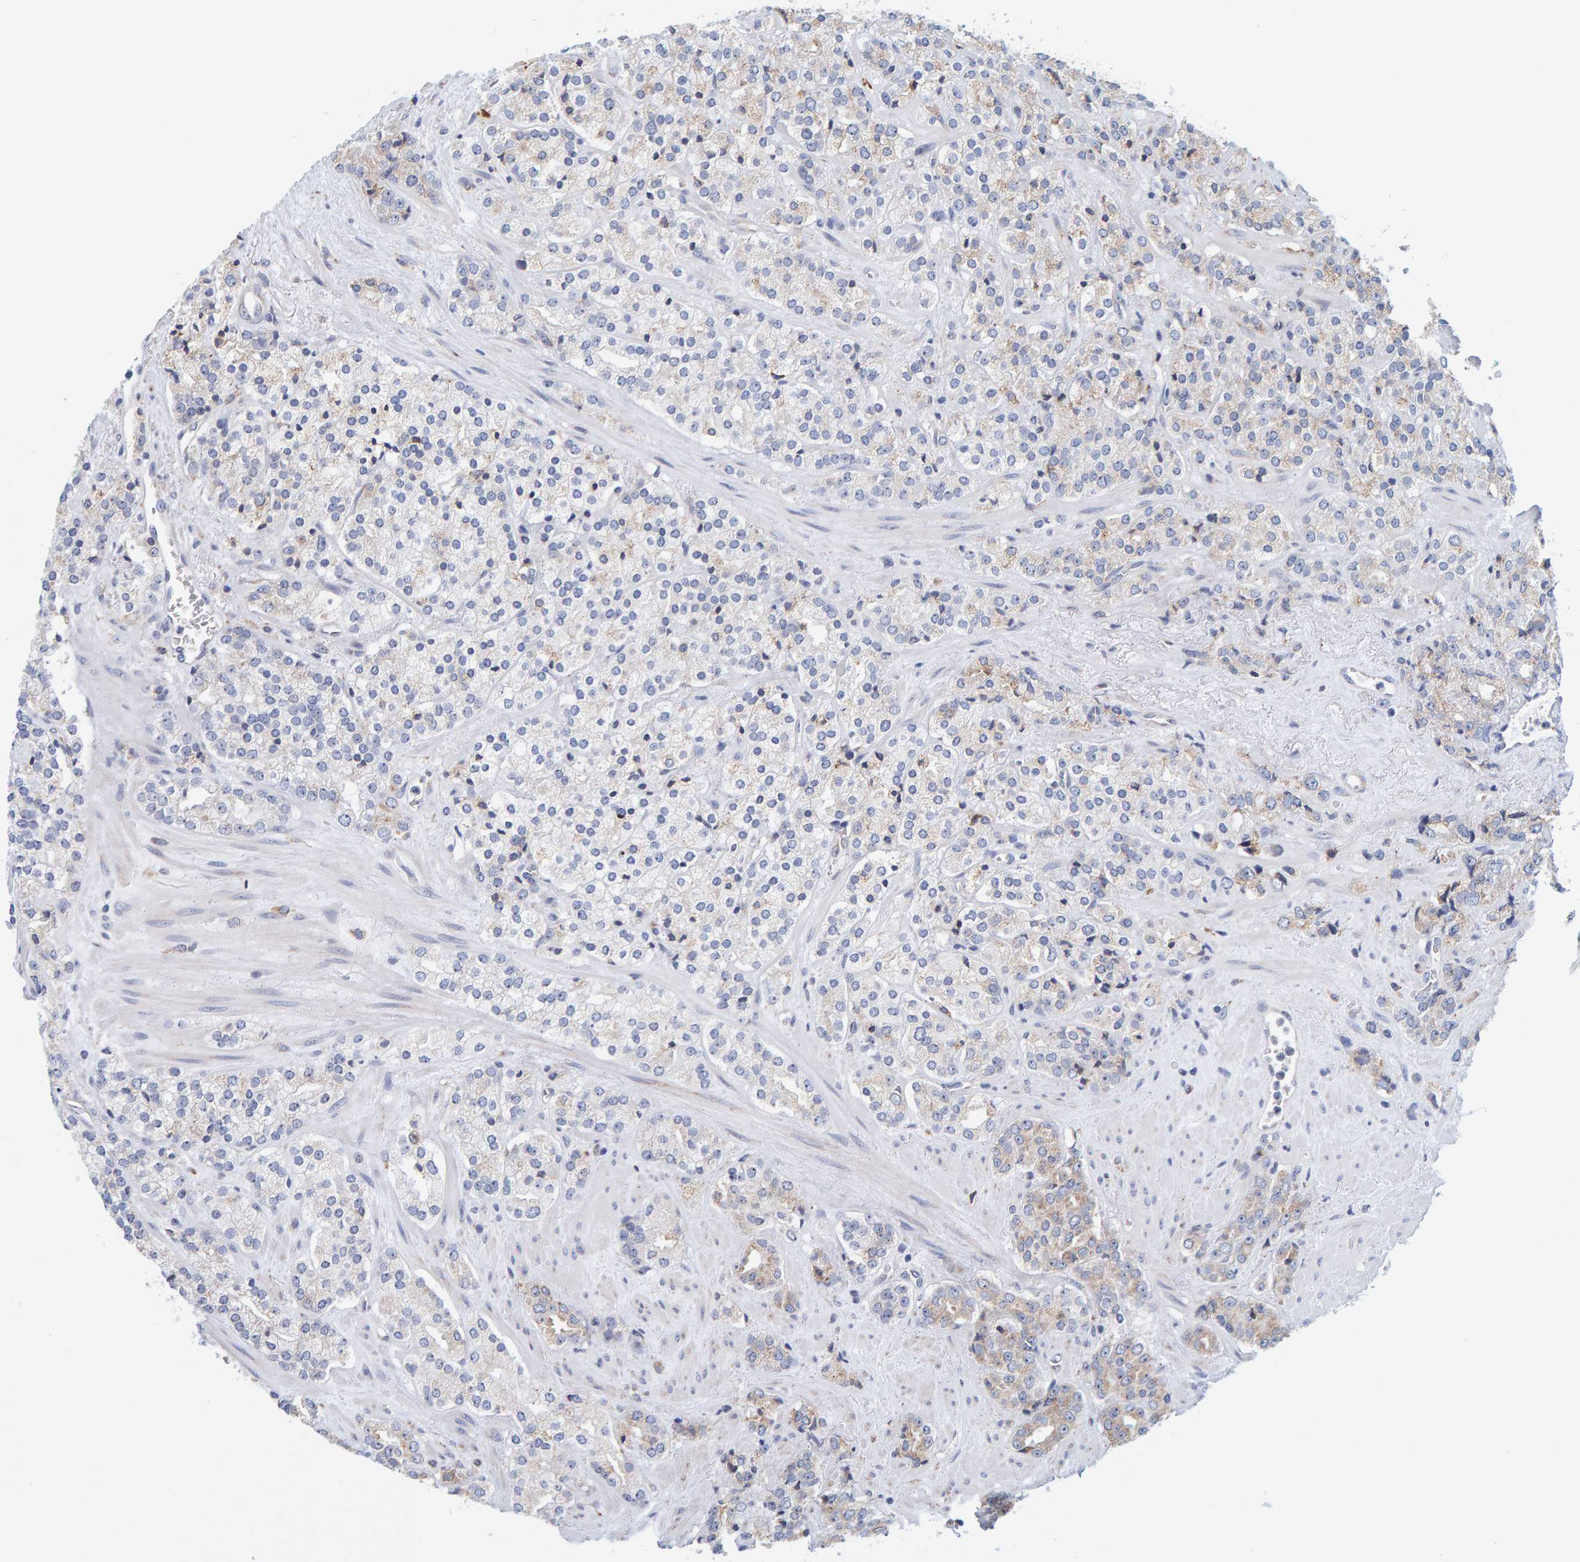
{"staining": {"intensity": "negative", "quantity": "none", "location": "none"}, "tissue": "prostate cancer", "cell_type": "Tumor cells", "image_type": "cancer", "snomed": [{"axis": "morphology", "description": "Adenocarcinoma, High grade"}, {"axis": "topography", "description": "Prostate"}], "caption": "Histopathology image shows no protein expression in tumor cells of prostate cancer (adenocarcinoma (high-grade)) tissue.", "gene": "SGPL1", "patient": {"sex": "male", "age": 71}}